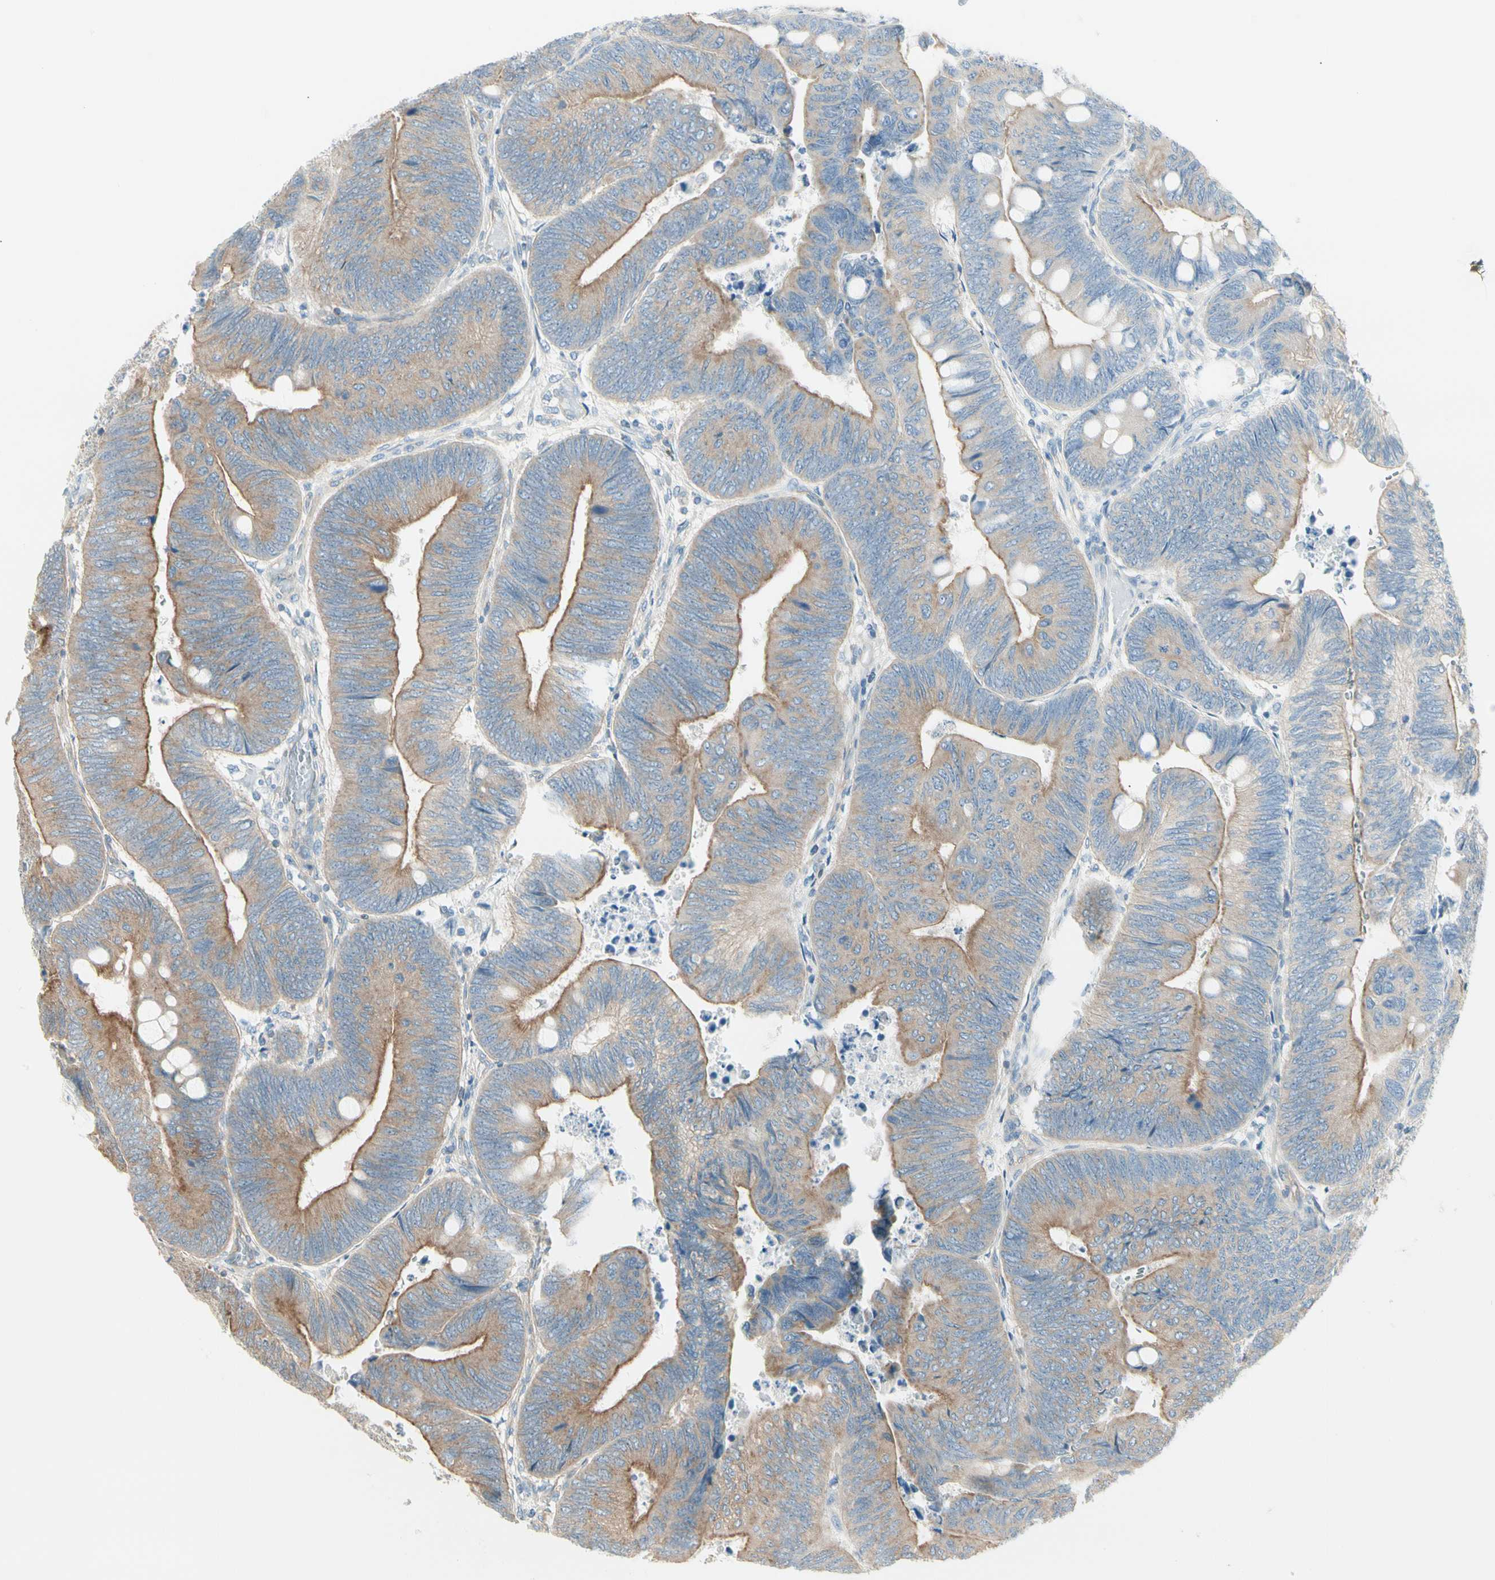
{"staining": {"intensity": "weak", "quantity": ">75%", "location": "cytoplasmic/membranous"}, "tissue": "colorectal cancer", "cell_type": "Tumor cells", "image_type": "cancer", "snomed": [{"axis": "morphology", "description": "Normal tissue, NOS"}, {"axis": "morphology", "description": "Adenocarcinoma, NOS"}, {"axis": "topography", "description": "Rectum"}, {"axis": "topography", "description": "Peripheral nerve tissue"}], "caption": "High-power microscopy captured an immunohistochemistry photomicrograph of colorectal adenocarcinoma, revealing weak cytoplasmic/membranous positivity in approximately >75% of tumor cells.", "gene": "AGFG1", "patient": {"sex": "male", "age": 92}}